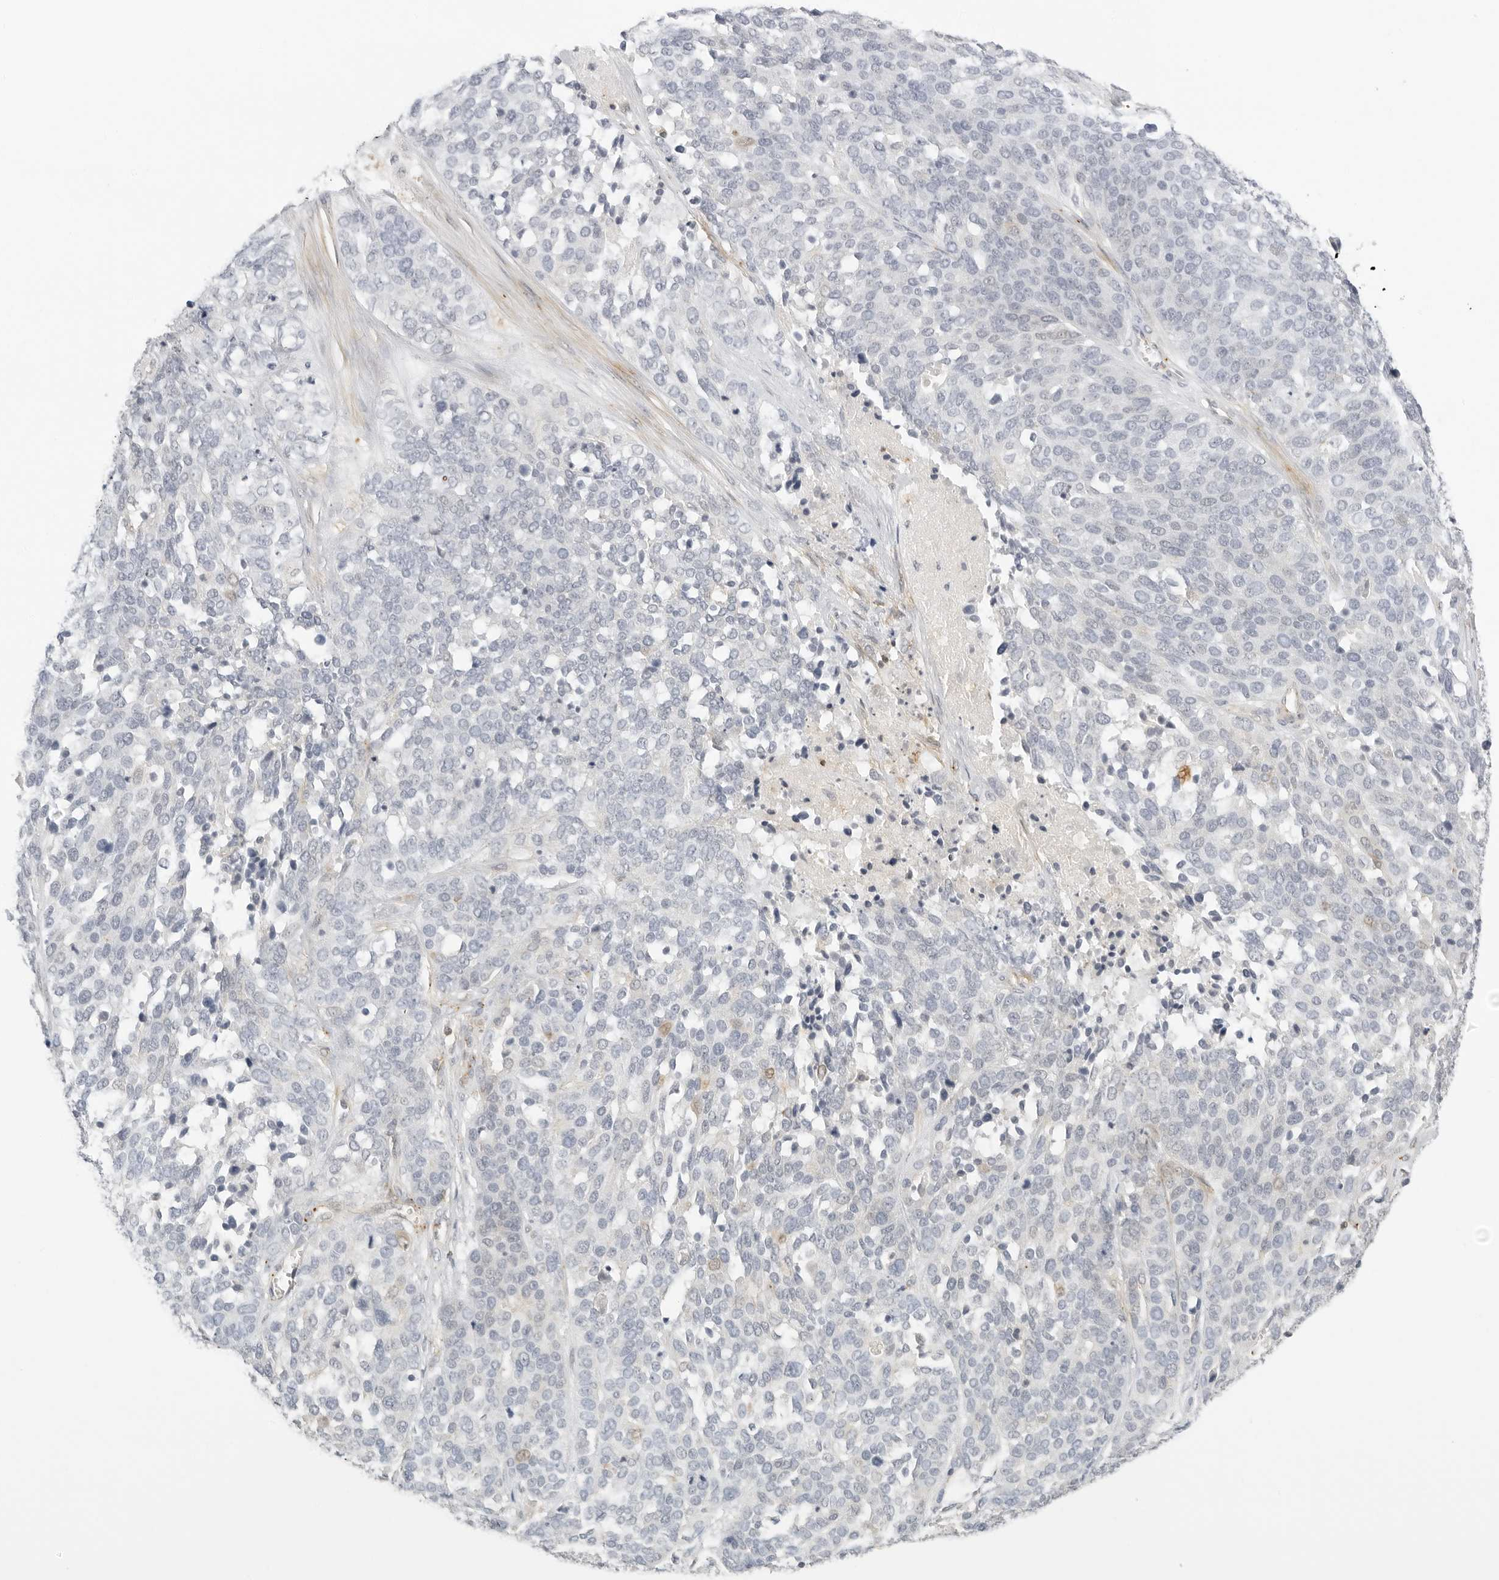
{"staining": {"intensity": "negative", "quantity": "none", "location": "none"}, "tissue": "ovarian cancer", "cell_type": "Tumor cells", "image_type": "cancer", "snomed": [{"axis": "morphology", "description": "Cystadenocarcinoma, serous, NOS"}, {"axis": "topography", "description": "Ovary"}], "caption": "Tumor cells are negative for brown protein staining in ovarian serous cystadenocarcinoma. (Brightfield microscopy of DAB (3,3'-diaminobenzidine) IHC at high magnification).", "gene": "OSCP1", "patient": {"sex": "female", "age": 44}}